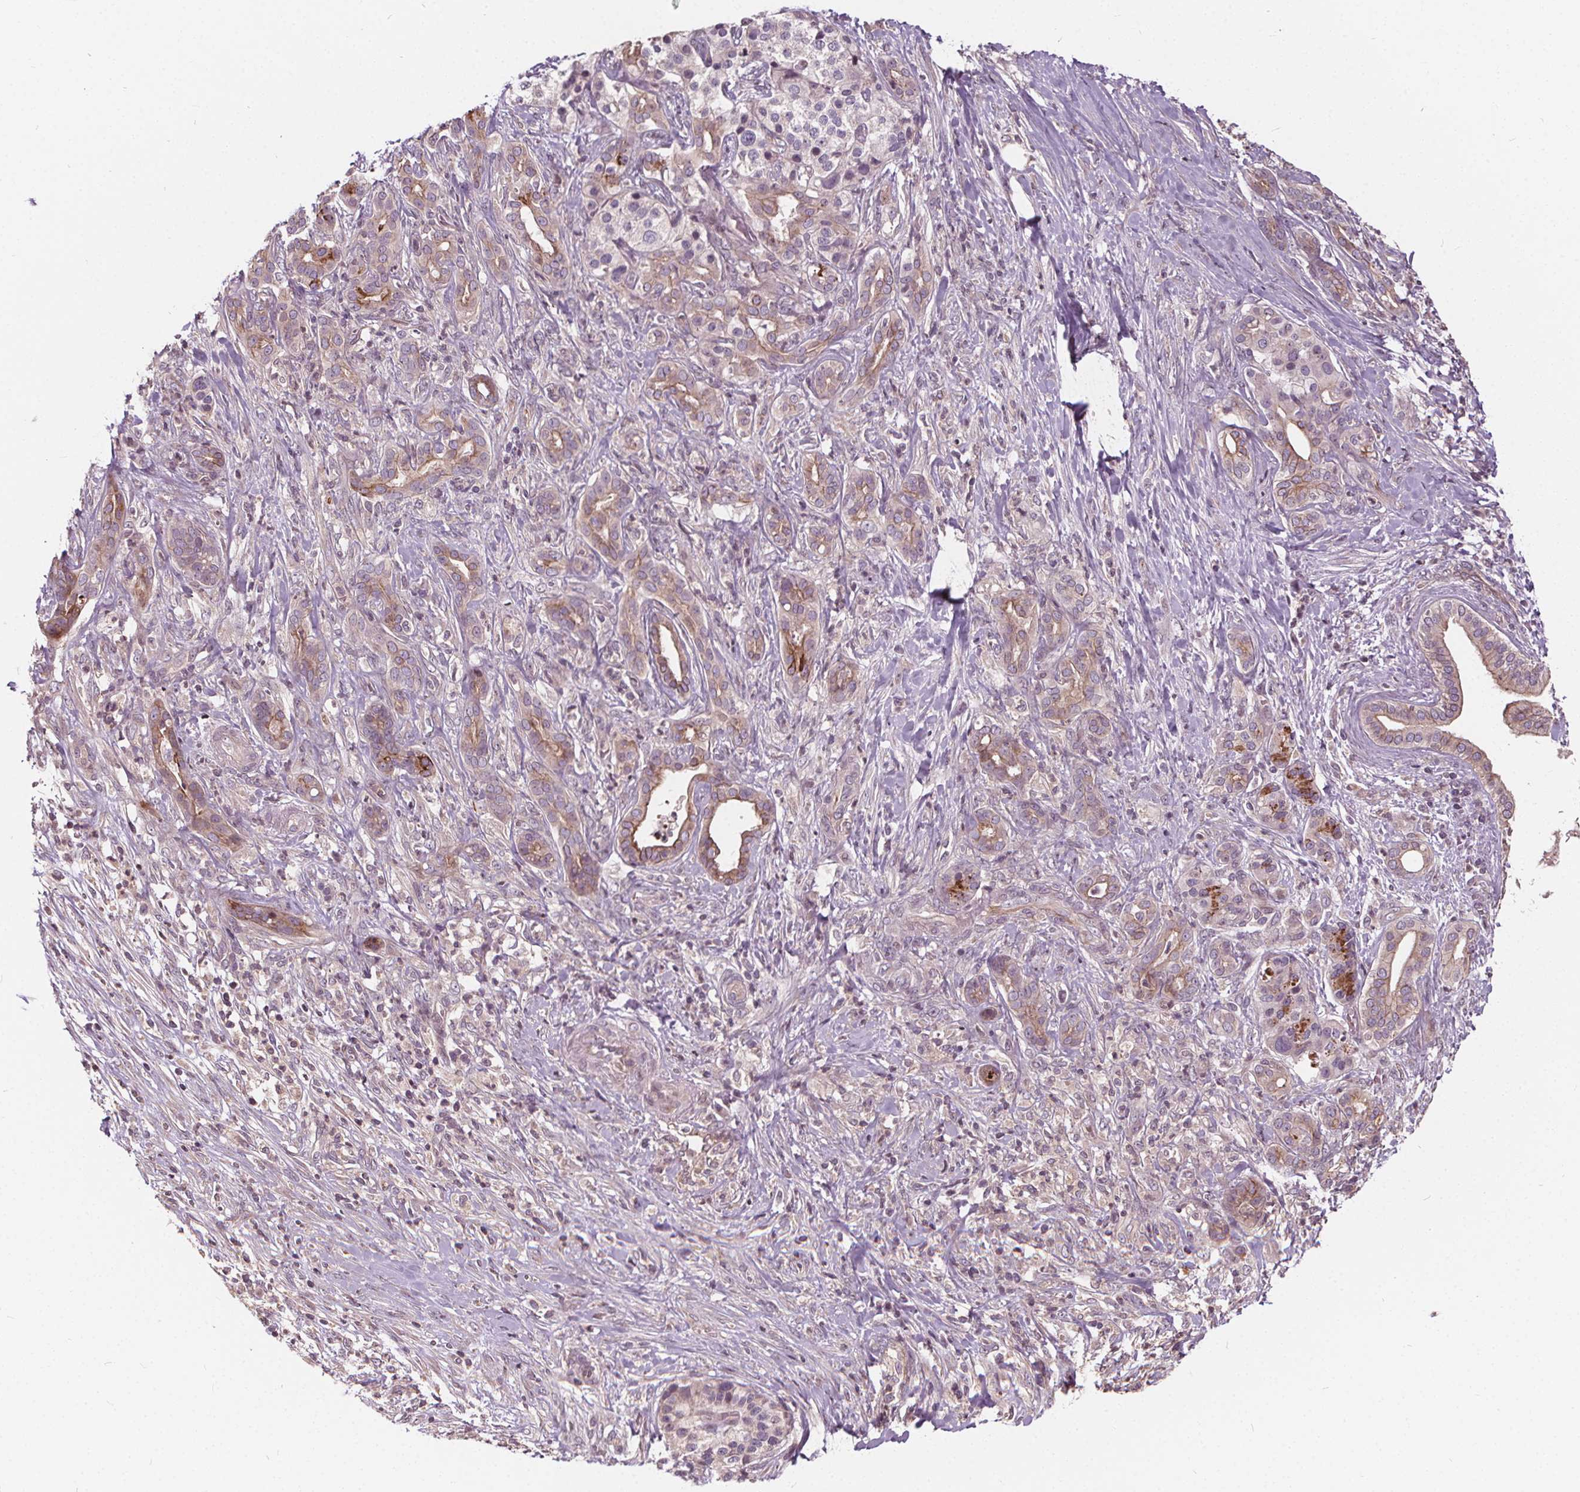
{"staining": {"intensity": "negative", "quantity": "none", "location": "none"}, "tissue": "pancreatic cancer", "cell_type": "Tumor cells", "image_type": "cancer", "snomed": [{"axis": "morphology", "description": "Normal tissue, NOS"}, {"axis": "morphology", "description": "Inflammation, NOS"}, {"axis": "morphology", "description": "Adenocarcinoma, NOS"}, {"axis": "topography", "description": "Pancreas"}], "caption": "Tumor cells show no significant positivity in adenocarcinoma (pancreatic).", "gene": "INPP5E", "patient": {"sex": "male", "age": 57}}